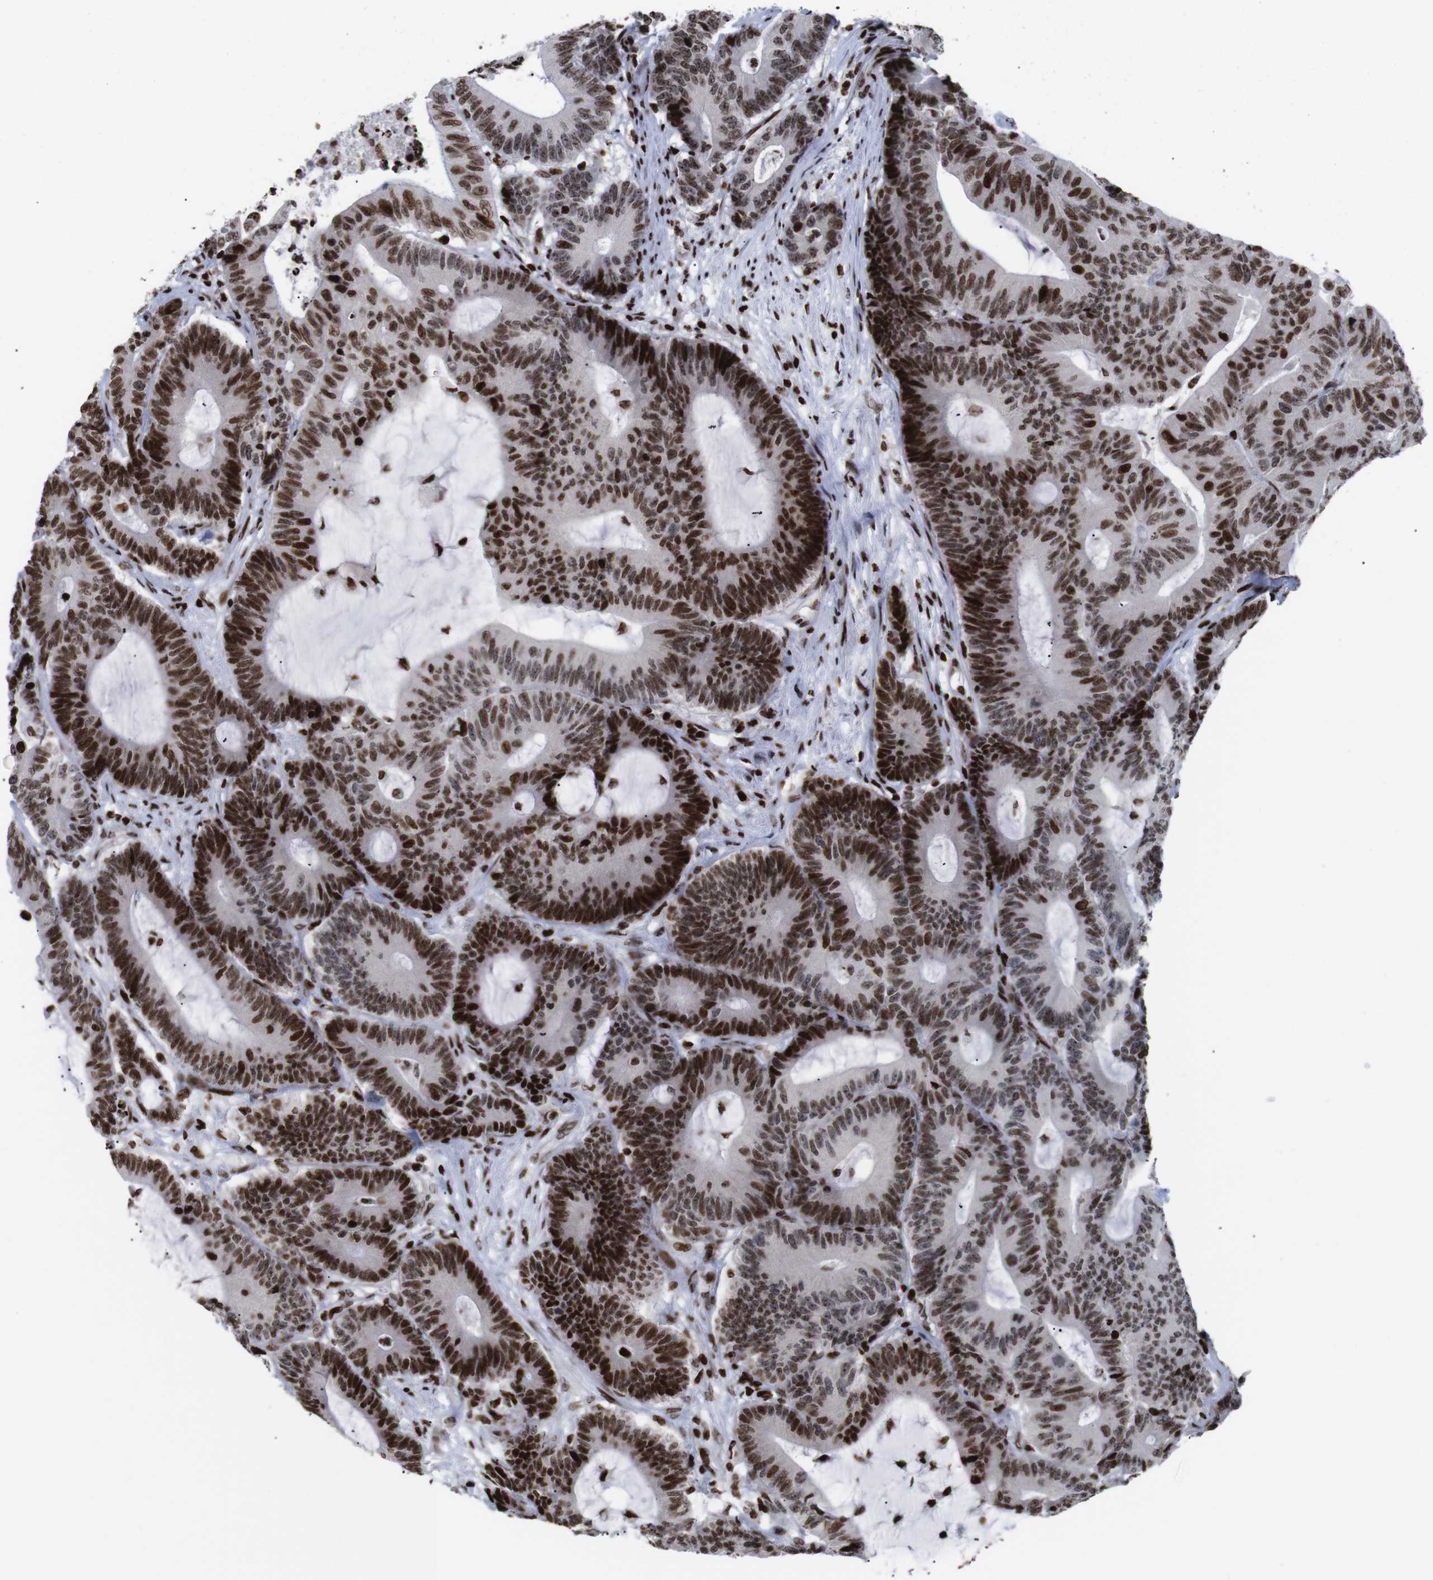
{"staining": {"intensity": "strong", "quantity": ">75%", "location": "nuclear"}, "tissue": "colorectal cancer", "cell_type": "Tumor cells", "image_type": "cancer", "snomed": [{"axis": "morphology", "description": "Adenocarcinoma, NOS"}, {"axis": "topography", "description": "Colon"}], "caption": "Immunohistochemical staining of human adenocarcinoma (colorectal) exhibits high levels of strong nuclear staining in about >75% of tumor cells.", "gene": "H1-4", "patient": {"sex": "female", "age": 84}}